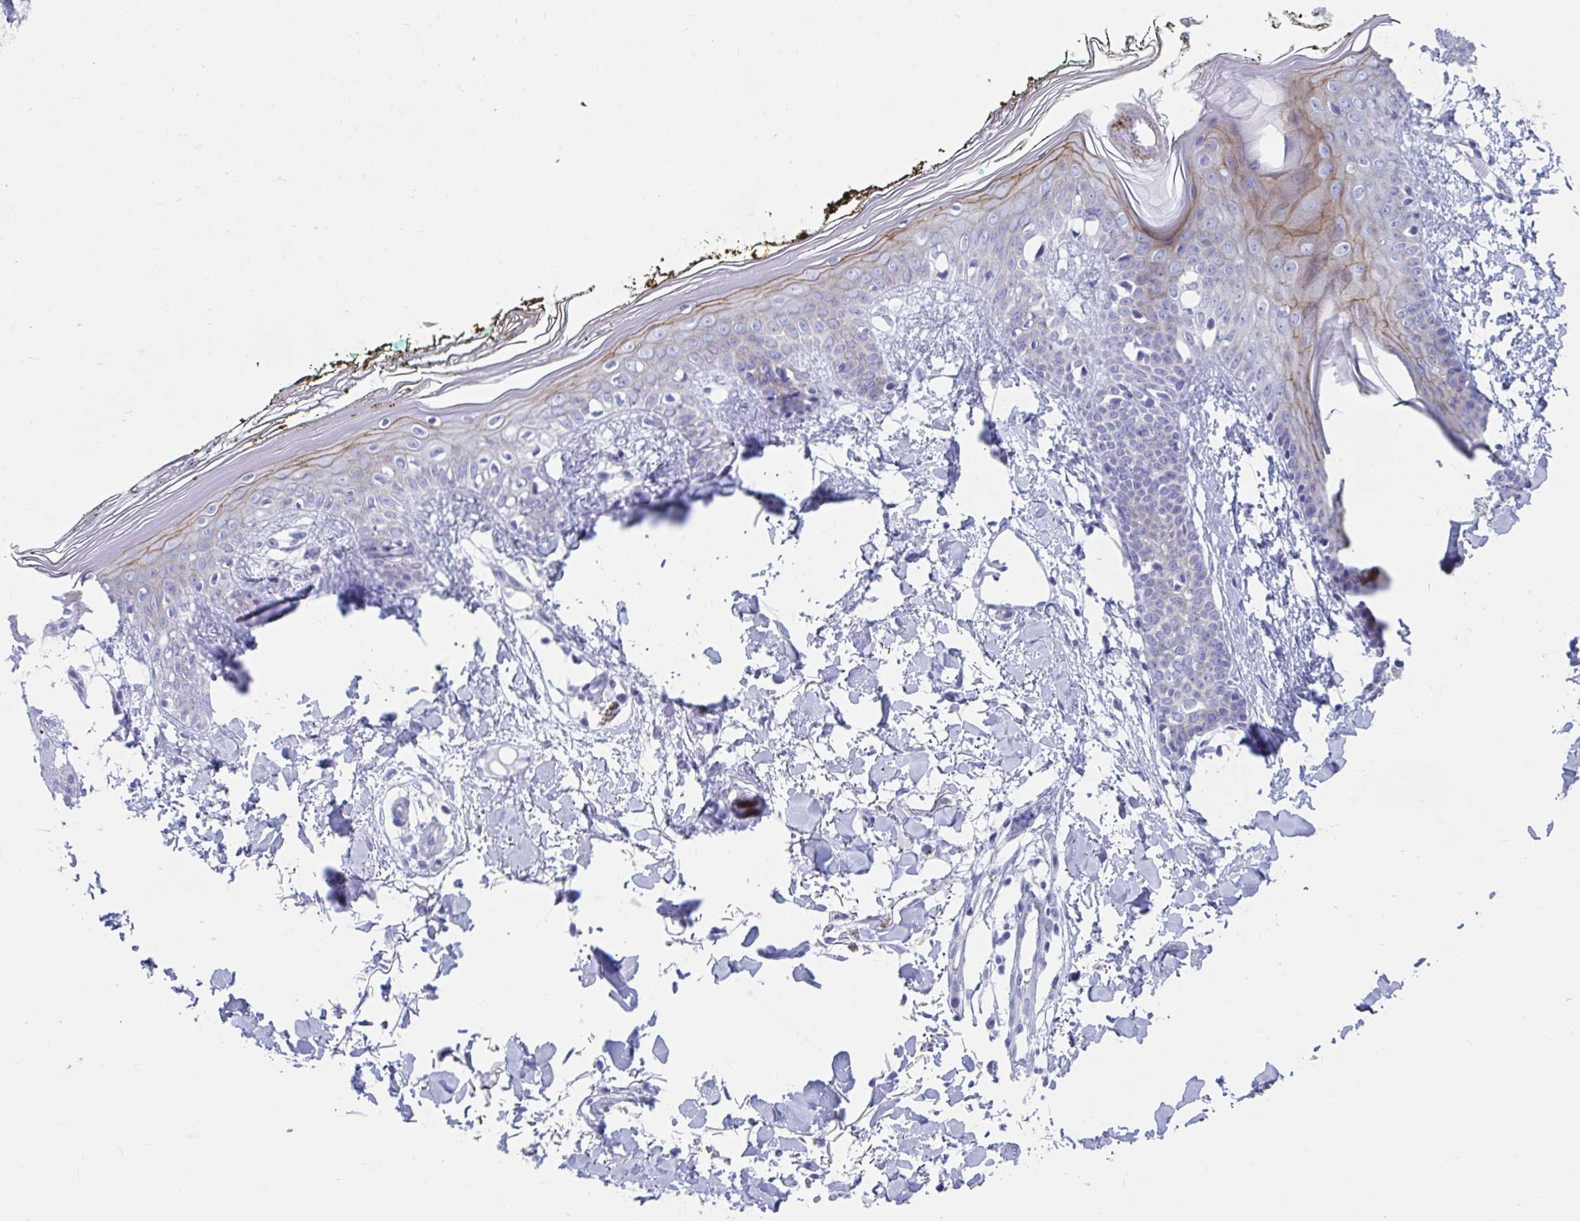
{"staining": {"intensity": "negative", "quantity": "none", "location": "none"}, "tissue": "skin", "cell_type": "Fibroblasts", "image_type": "normal", "snomed": [{"axis": "morphology", "description": "Normal tissue, NOS"}, {"axis": "topography", "description": "Skin"}], "caption": "Fibroblasts are negative for protein expression in normal human skin. (DAB (3,3'-diaminobenzidine) immunohistochemistry with hematoxylin counter stain).", "gene": "TTC30A", "patient": {"sex": "female", "age": 34}}